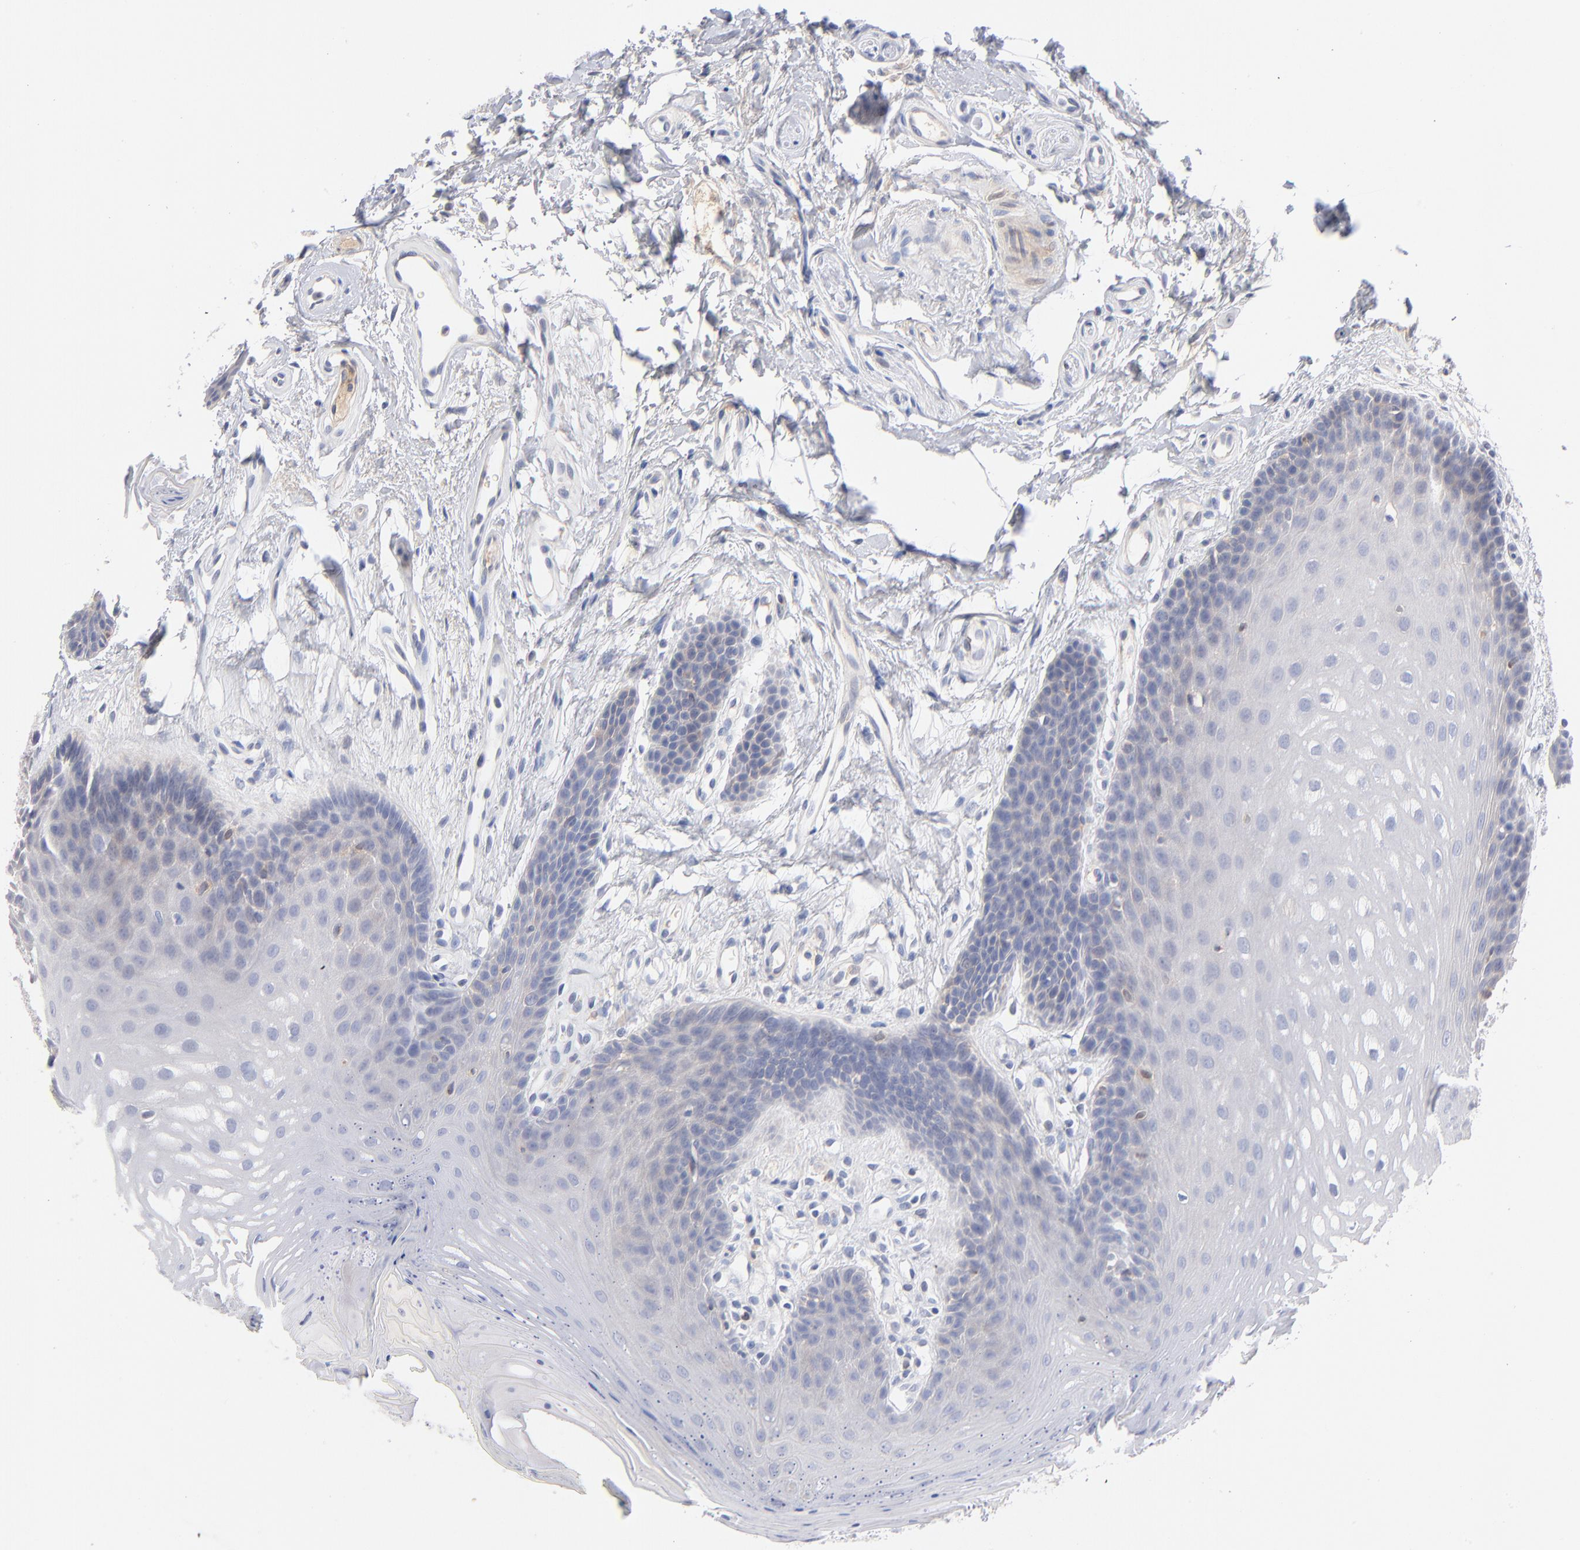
{"staining": {"intensity": "weak", "quantity": "<25%", "location": "cytoplasmic/membranous"}, "tissue": "oral mucosa", "cell_type": "Squamous epithelial cells", "image_type": "normal", "snomed": [{"axis": "morphology", "description": "Normal tissue, NOS"}, {"axis": "topography", "description": "Oral tissue"}], "caption": "Immunohistochemistry image of unremarkable human oral mucosa stained for a protein (brown), which exhibits no staining in squamous epithelial cells.", "gene": "F12", "patient": {"sex": "male", "age": 62}}